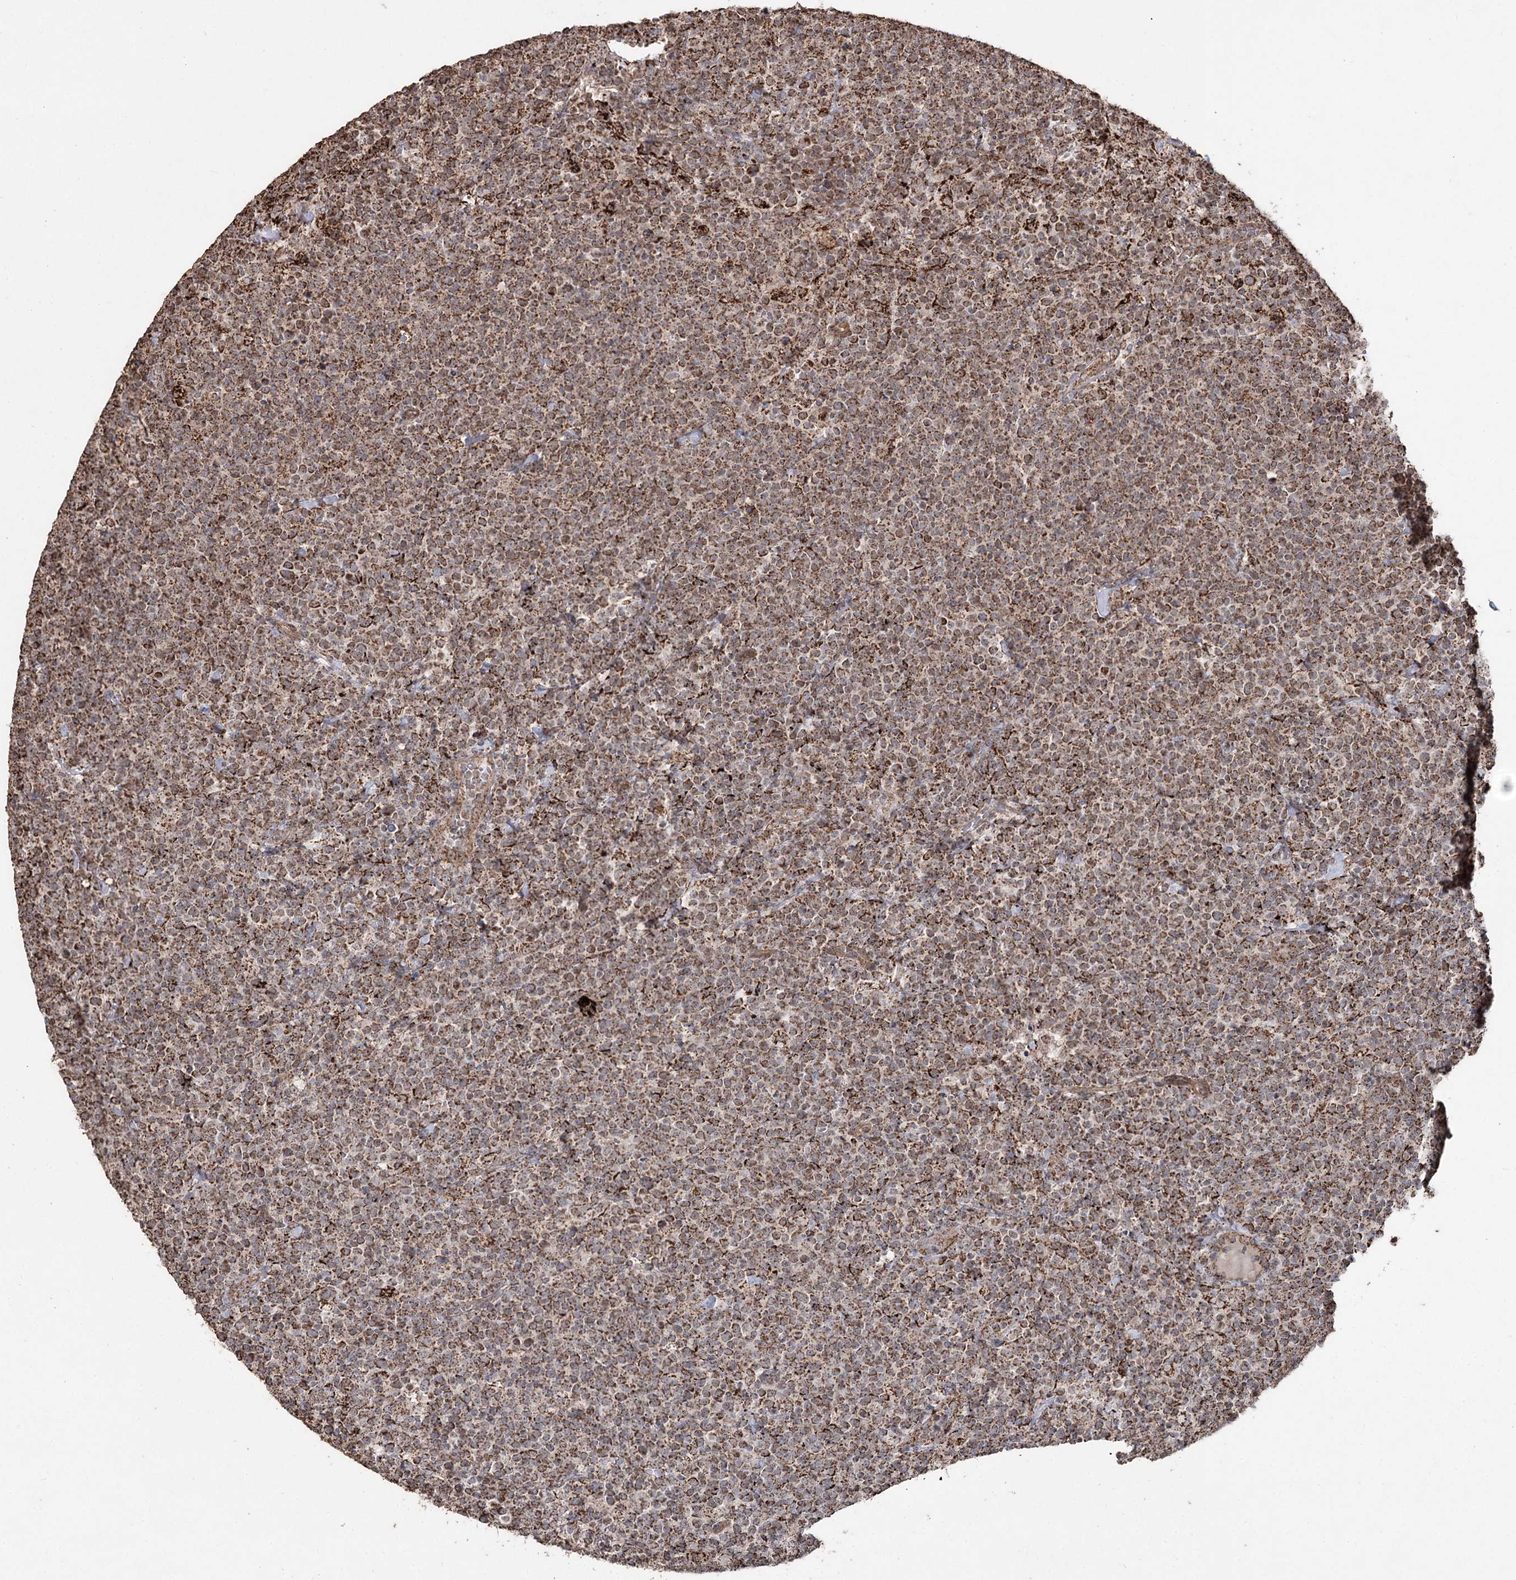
{"staining": {"intensity": "moderate", "quantity": ">75%", "location": "cytoplasmic/membranous"}, "tissue": "lymphoma", "cell_type": "Tumor cells", "image_type": "cancer", "snomed": [{"axis": "morphology", "description": "Malignant lymphoma, non-Hodgkin's type, High grade"}, {"axis": "topography", "description": "Lymph node"}], "caption": "Protein staining shows moderate cytoplasmic/membranous expression in about >75% of tumor cells in malignant lymphoma, non-Hodgkin's type (high-grade). (DAB IHC, brown staining for protein, blue staining for nuclei).", "gene": "SLF2", "patient": {"sex": "male", "age": 61}}